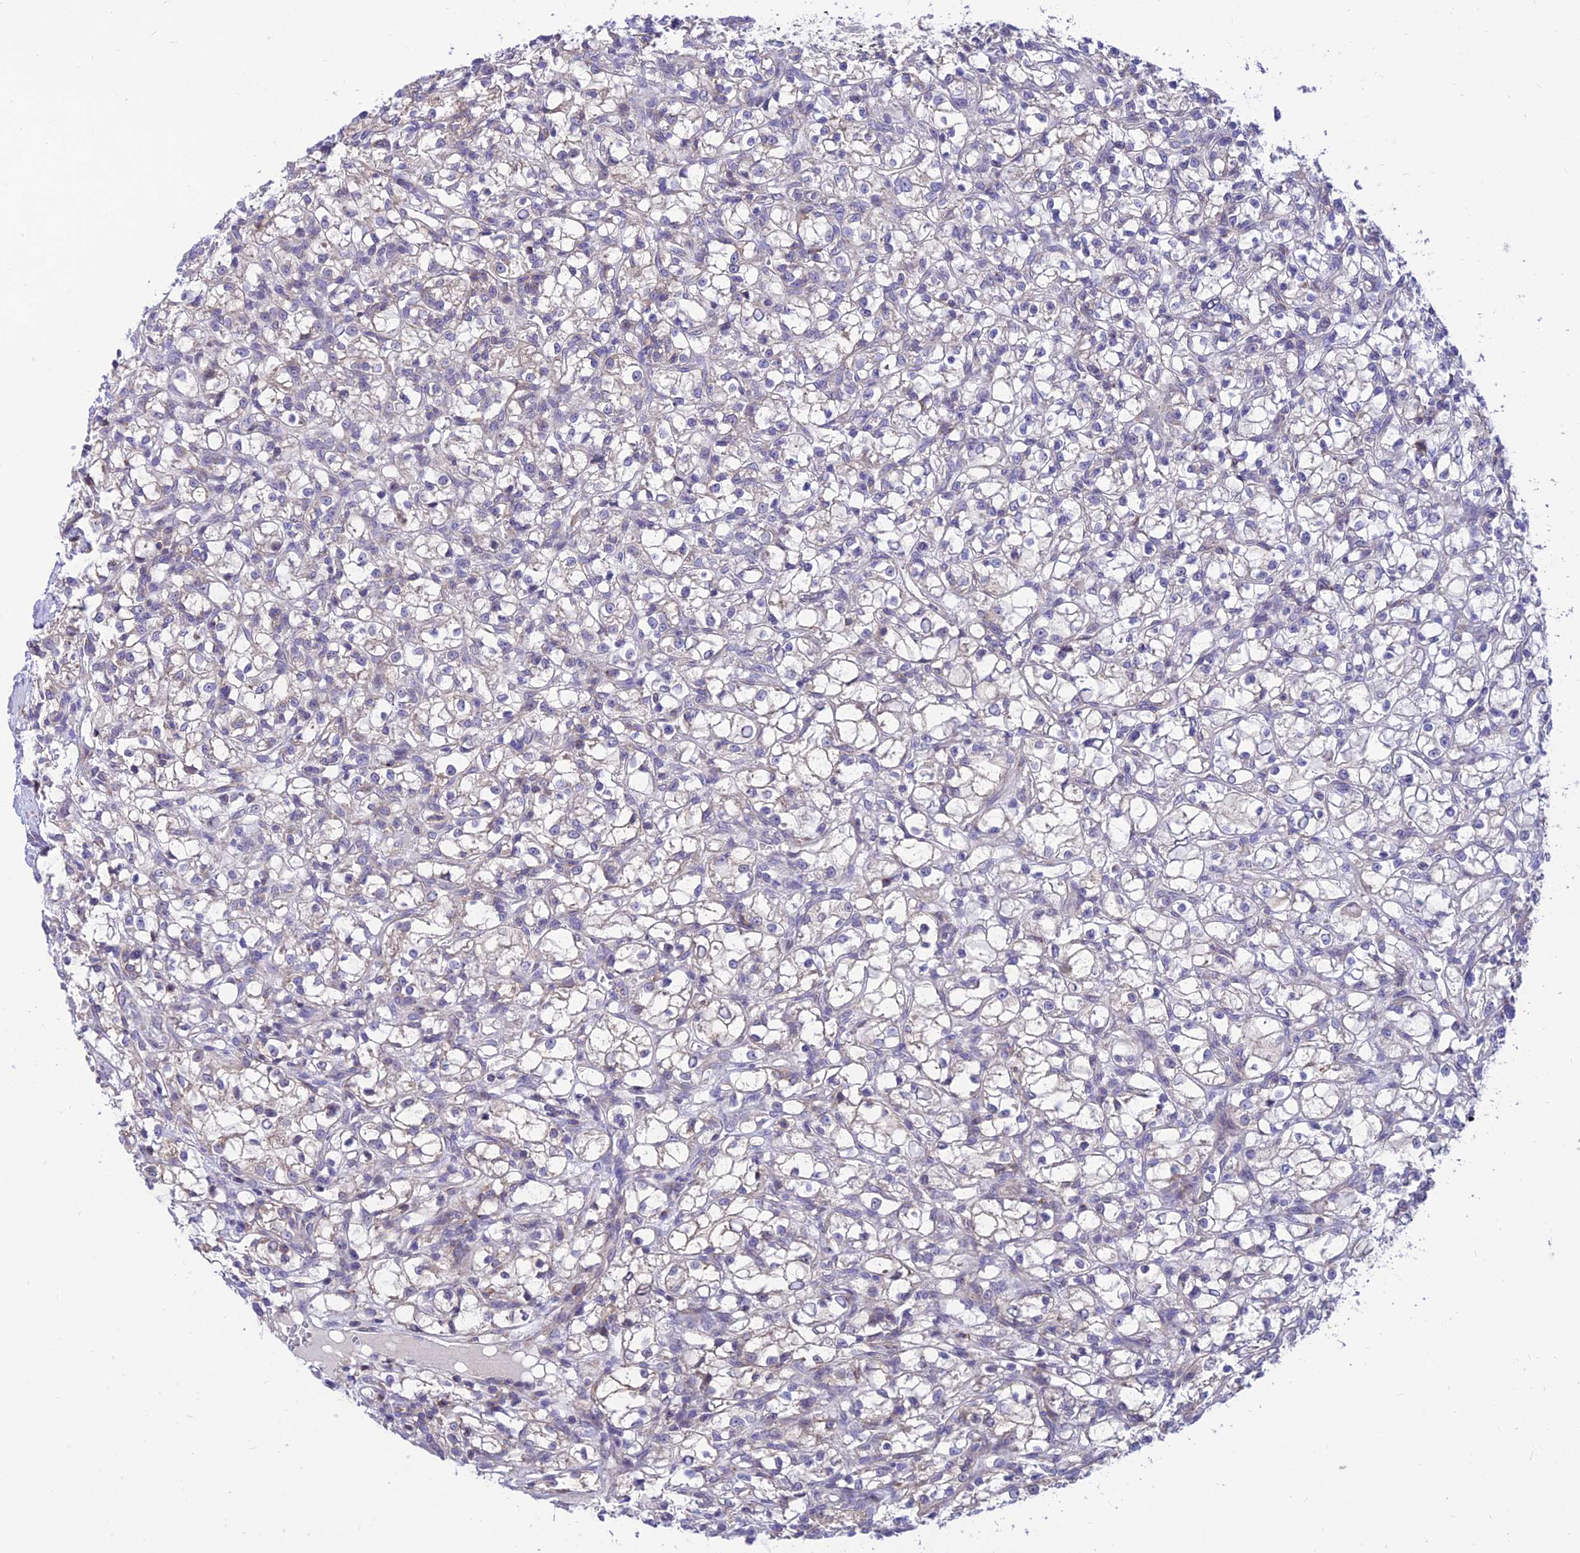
{"staining": {"intensity": "negative", "quantity": "none", "location": "none"}, "tissue": "renal cancer", "cell_type": "Tumor cells", "image_type": "cancer", "snomed": [{"axis": "morphology", "description": "Adenocarcinoma, NOS"}, {"axis": "topography", "description": "Kidney"}], "caption": "Renal cancer (adenocarcinoma) stained for a protein using immunohistochemistry (IHC) exhibits no positivity tumor cells.", "gene": "C6orf132", "patient": {"sex": "female", "age": 59}}